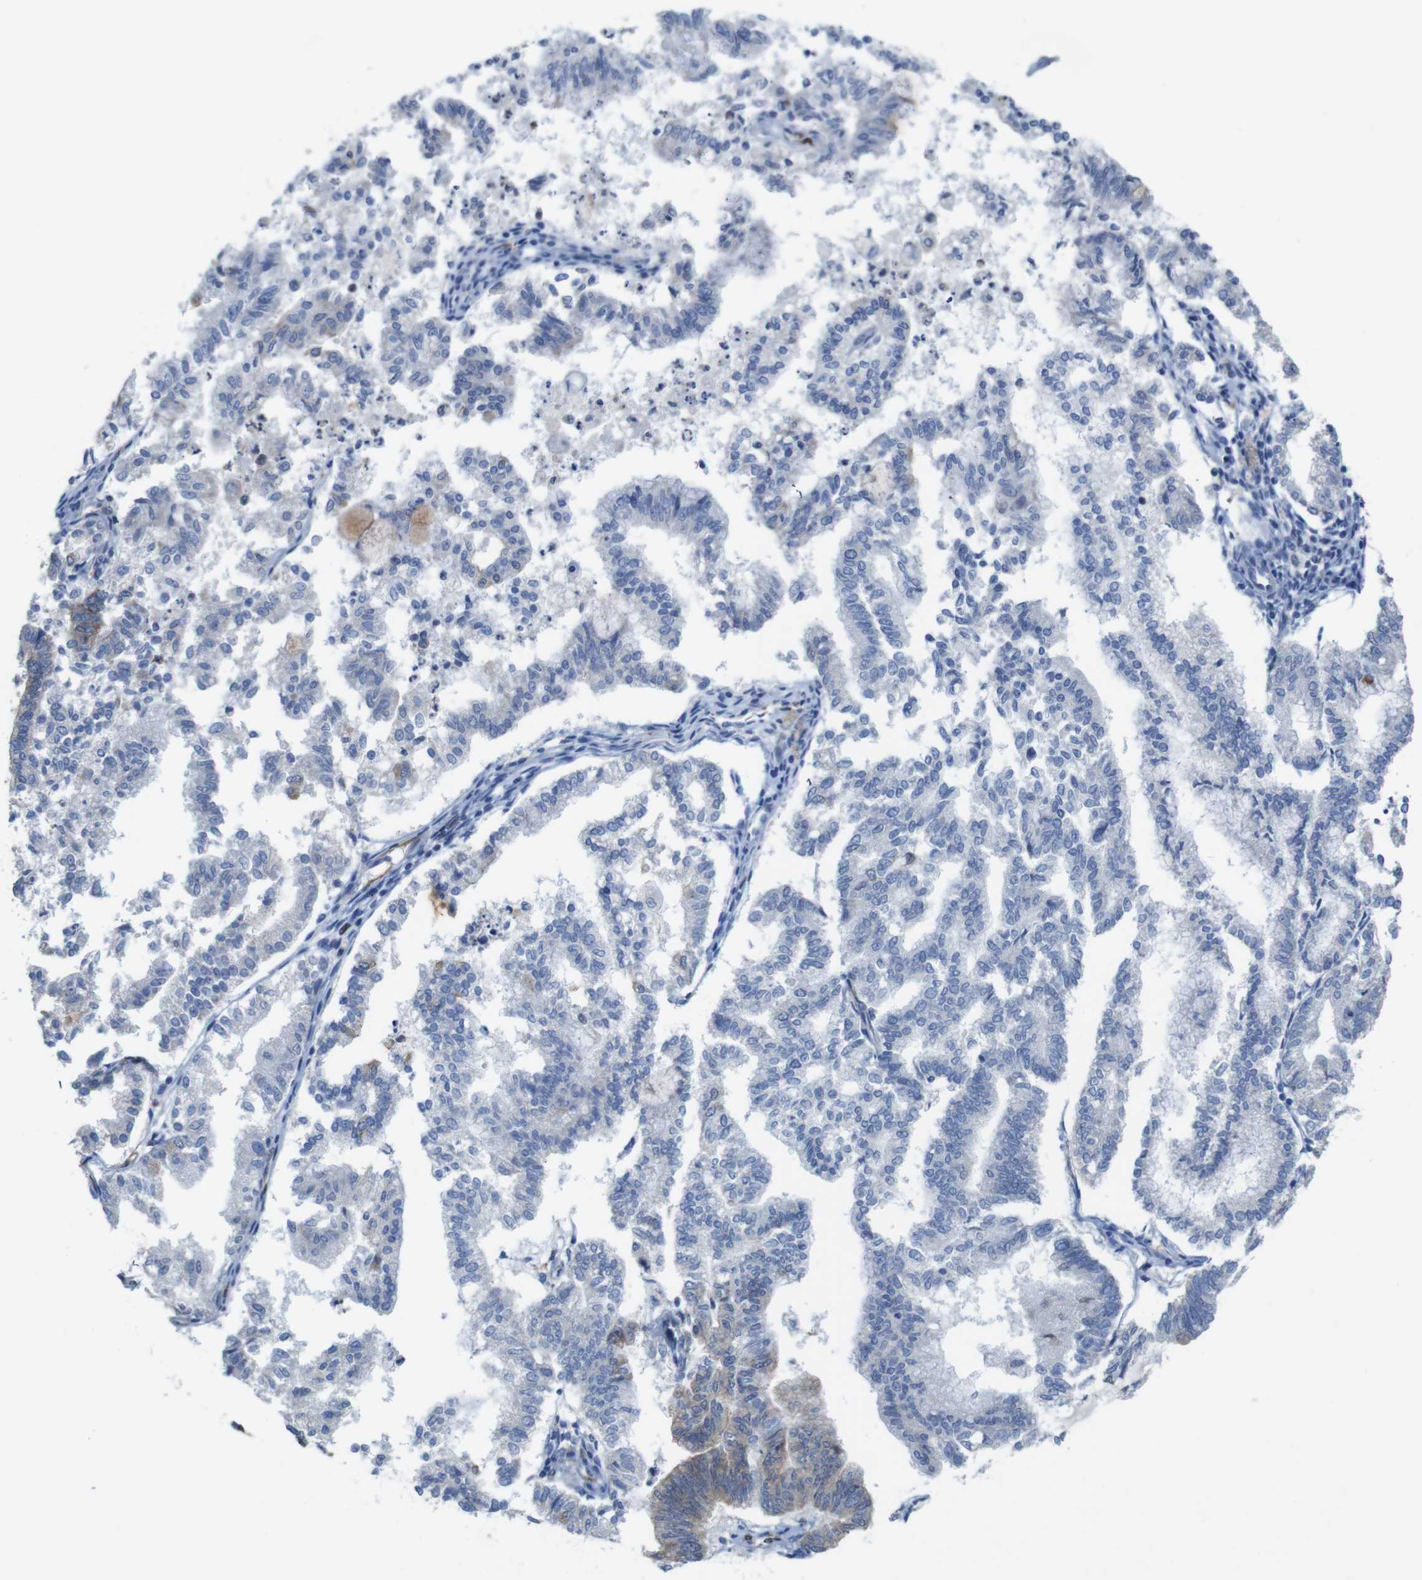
{"staining": {"intensity": "negative", "quantity": "none", "location": "none"}, "tissue": "endometrial cancer", "cell_type": "Tumor cells", "image_type": "cancer", "snomed": [{"axis": "morphology", "description": "Necrosis, NOS"}, {"axis": "morphology", "description": "Adenocarcinoma, NOS"}, {"axis": "topography", "description": "Endometrium"}], "caption": "Tumor cells are negative for protein expression in human endometrial adenocarcinoma. (DAB immunohistochemistry (IHC) visualized using brightfield microscopy, high magnification).", "gene": "PTGER4", "patient": {"sex": "female", "age": 79}}